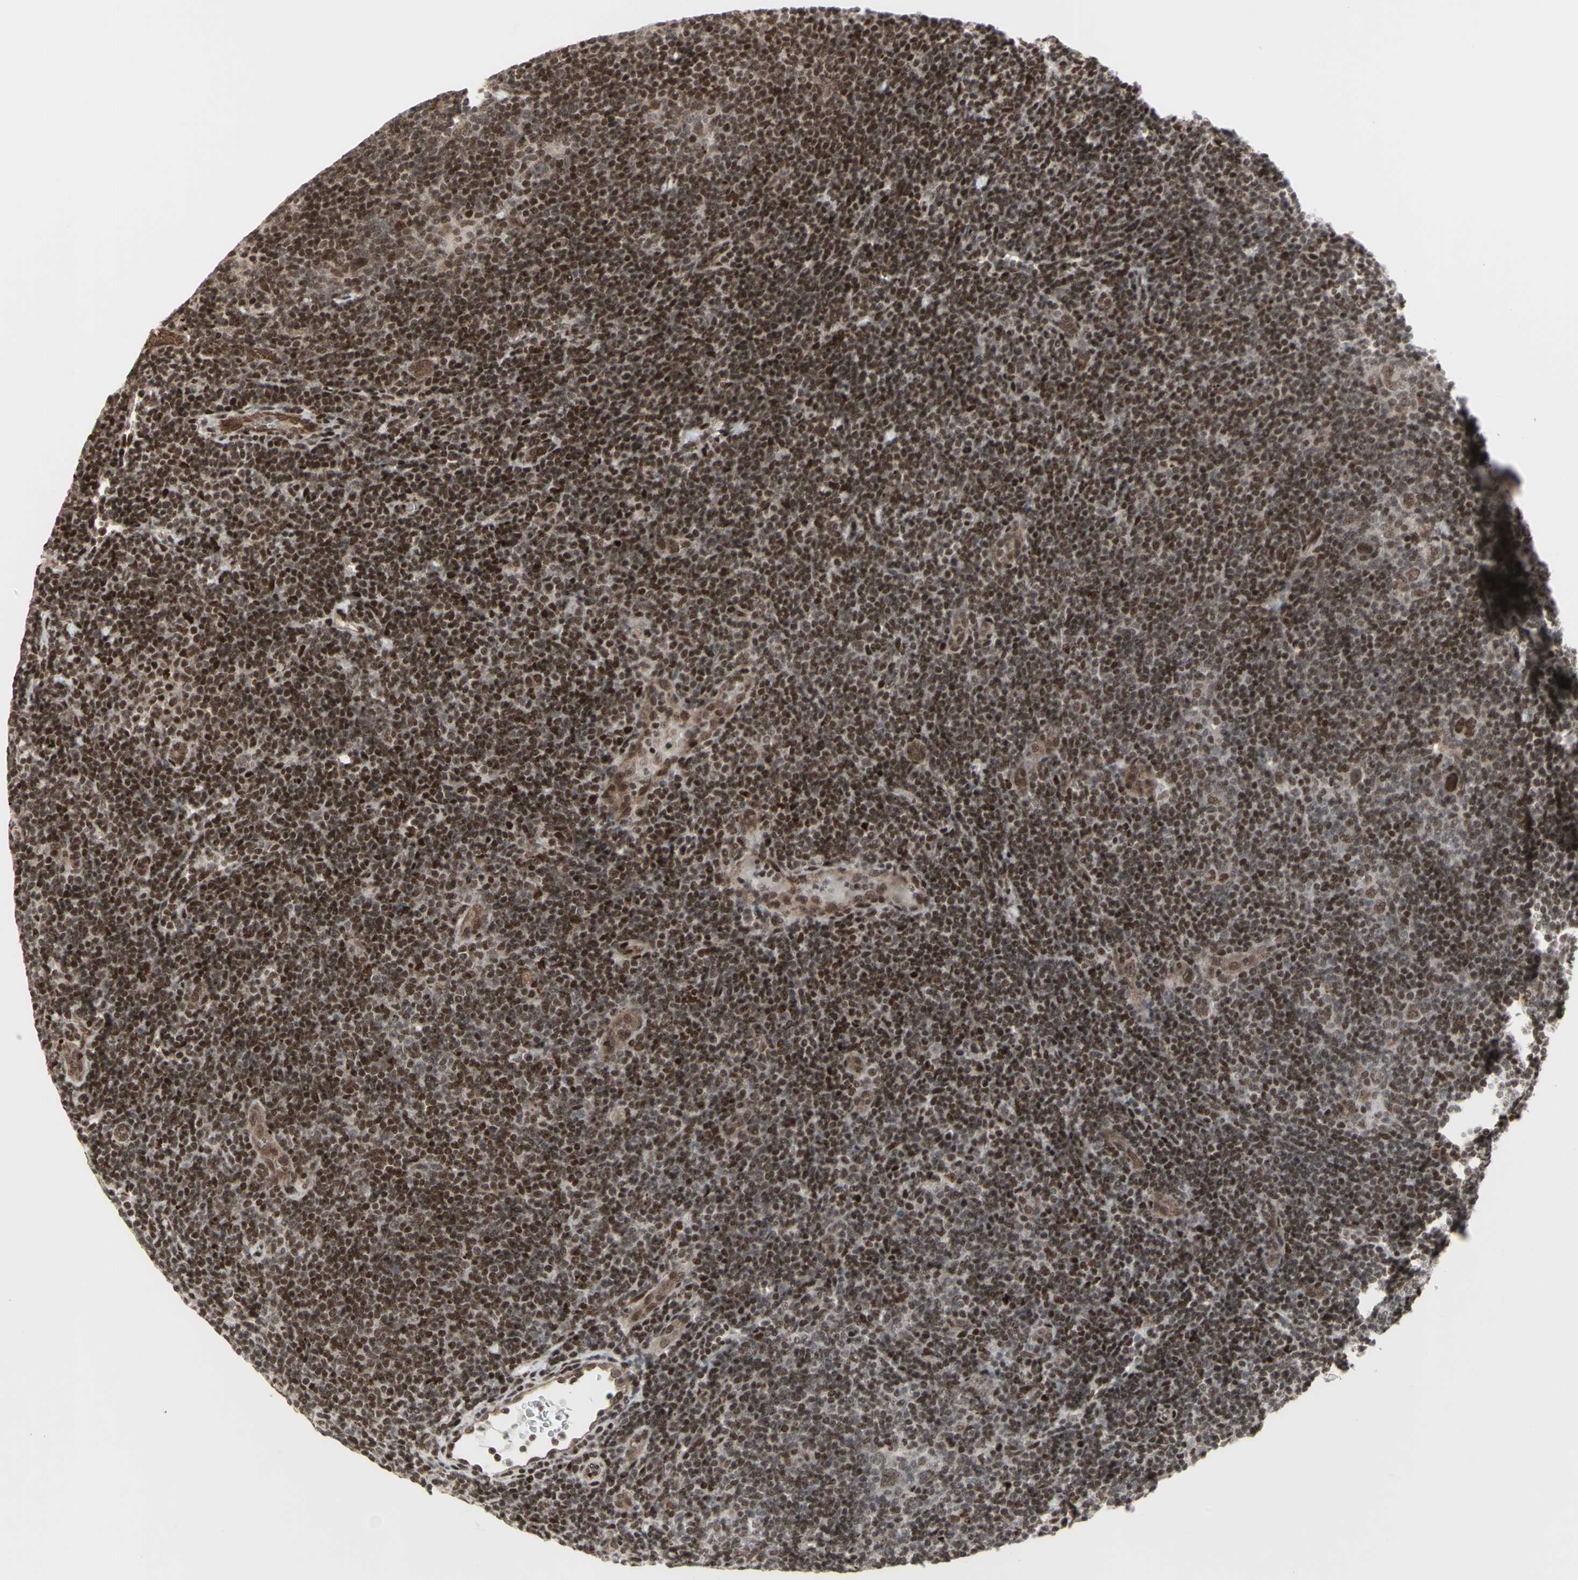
{"staining": {"intensity": "moderate", "quantity": ">75%", "location": "cytoplasmic/membranous,nuclear"}, "tissue": "lymphoma", "cell_type": "Tumor cells", "image_type": "cancer", "snomed": [{"axis": "morphology", "description": "Hodgkin's disease, NOS"}, {"axis": "topography", "description": "Lymph node"}], "caption": "The photomicrograph displays immunohistochemical staining of Hodgkin's disease. There is moderate cytoplasmic/membranous and nuclear staining is seen in about >75% of tumor cells.", "gene": "CBX1", "patient": {"sex": "female", "age": 57}}